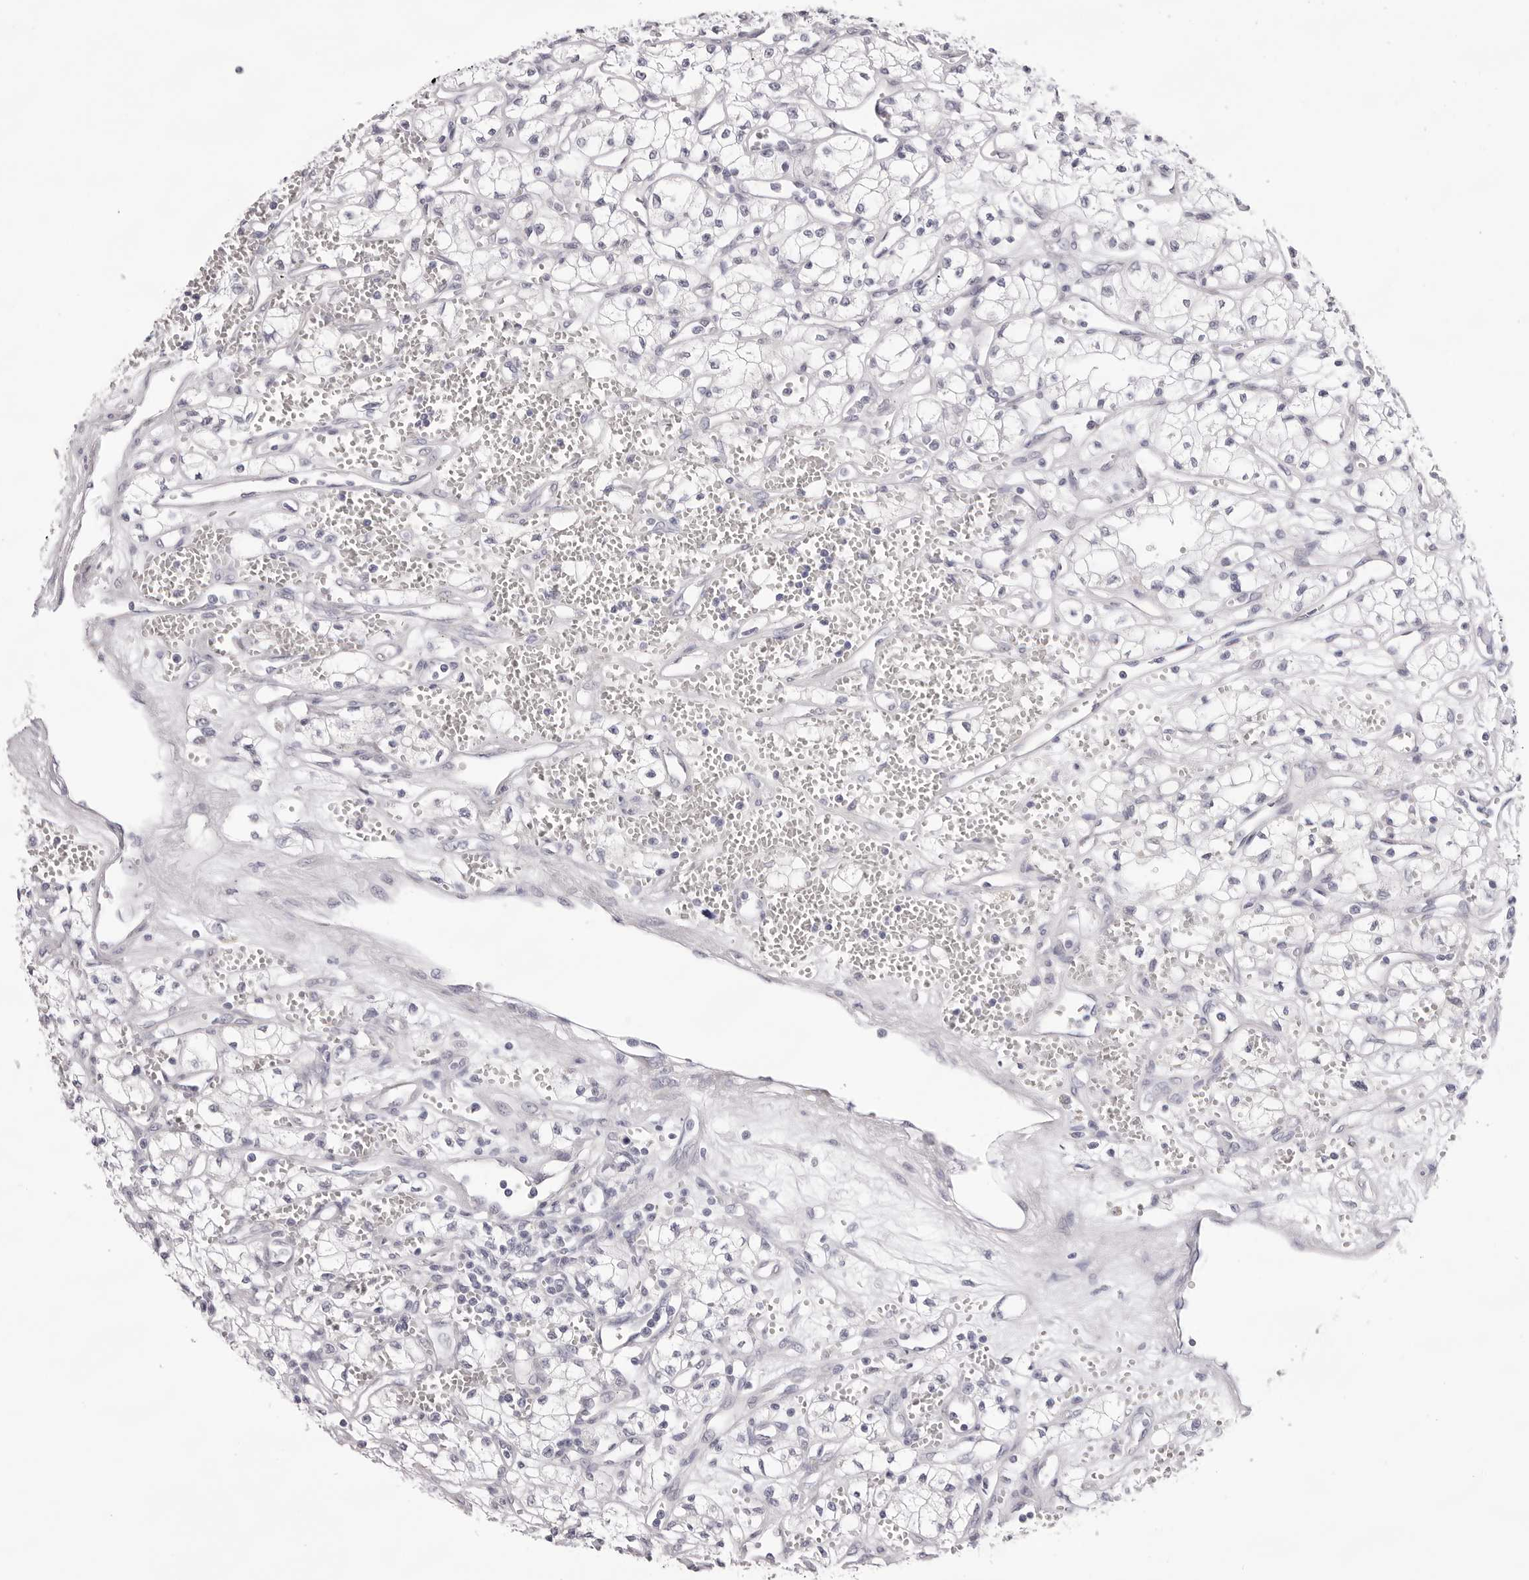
{"staining": {"intensity": "negative", "quantity": "none", "location": "none"}, "tissue": "renal cancer", "cell_type": "Tumor cells", "image_type": "cancer", "snomed": [{"axis": "morphology", "description": "Adenocarcinoma, NOS"}, {"axis": "topography", "description": "Kidney"}], "caption": "Tumor cells are negative for brown protein staining in renal adenocarcinoma.", "gene": "SMIM2", "patient": {"sex": "male", "age": 59}}